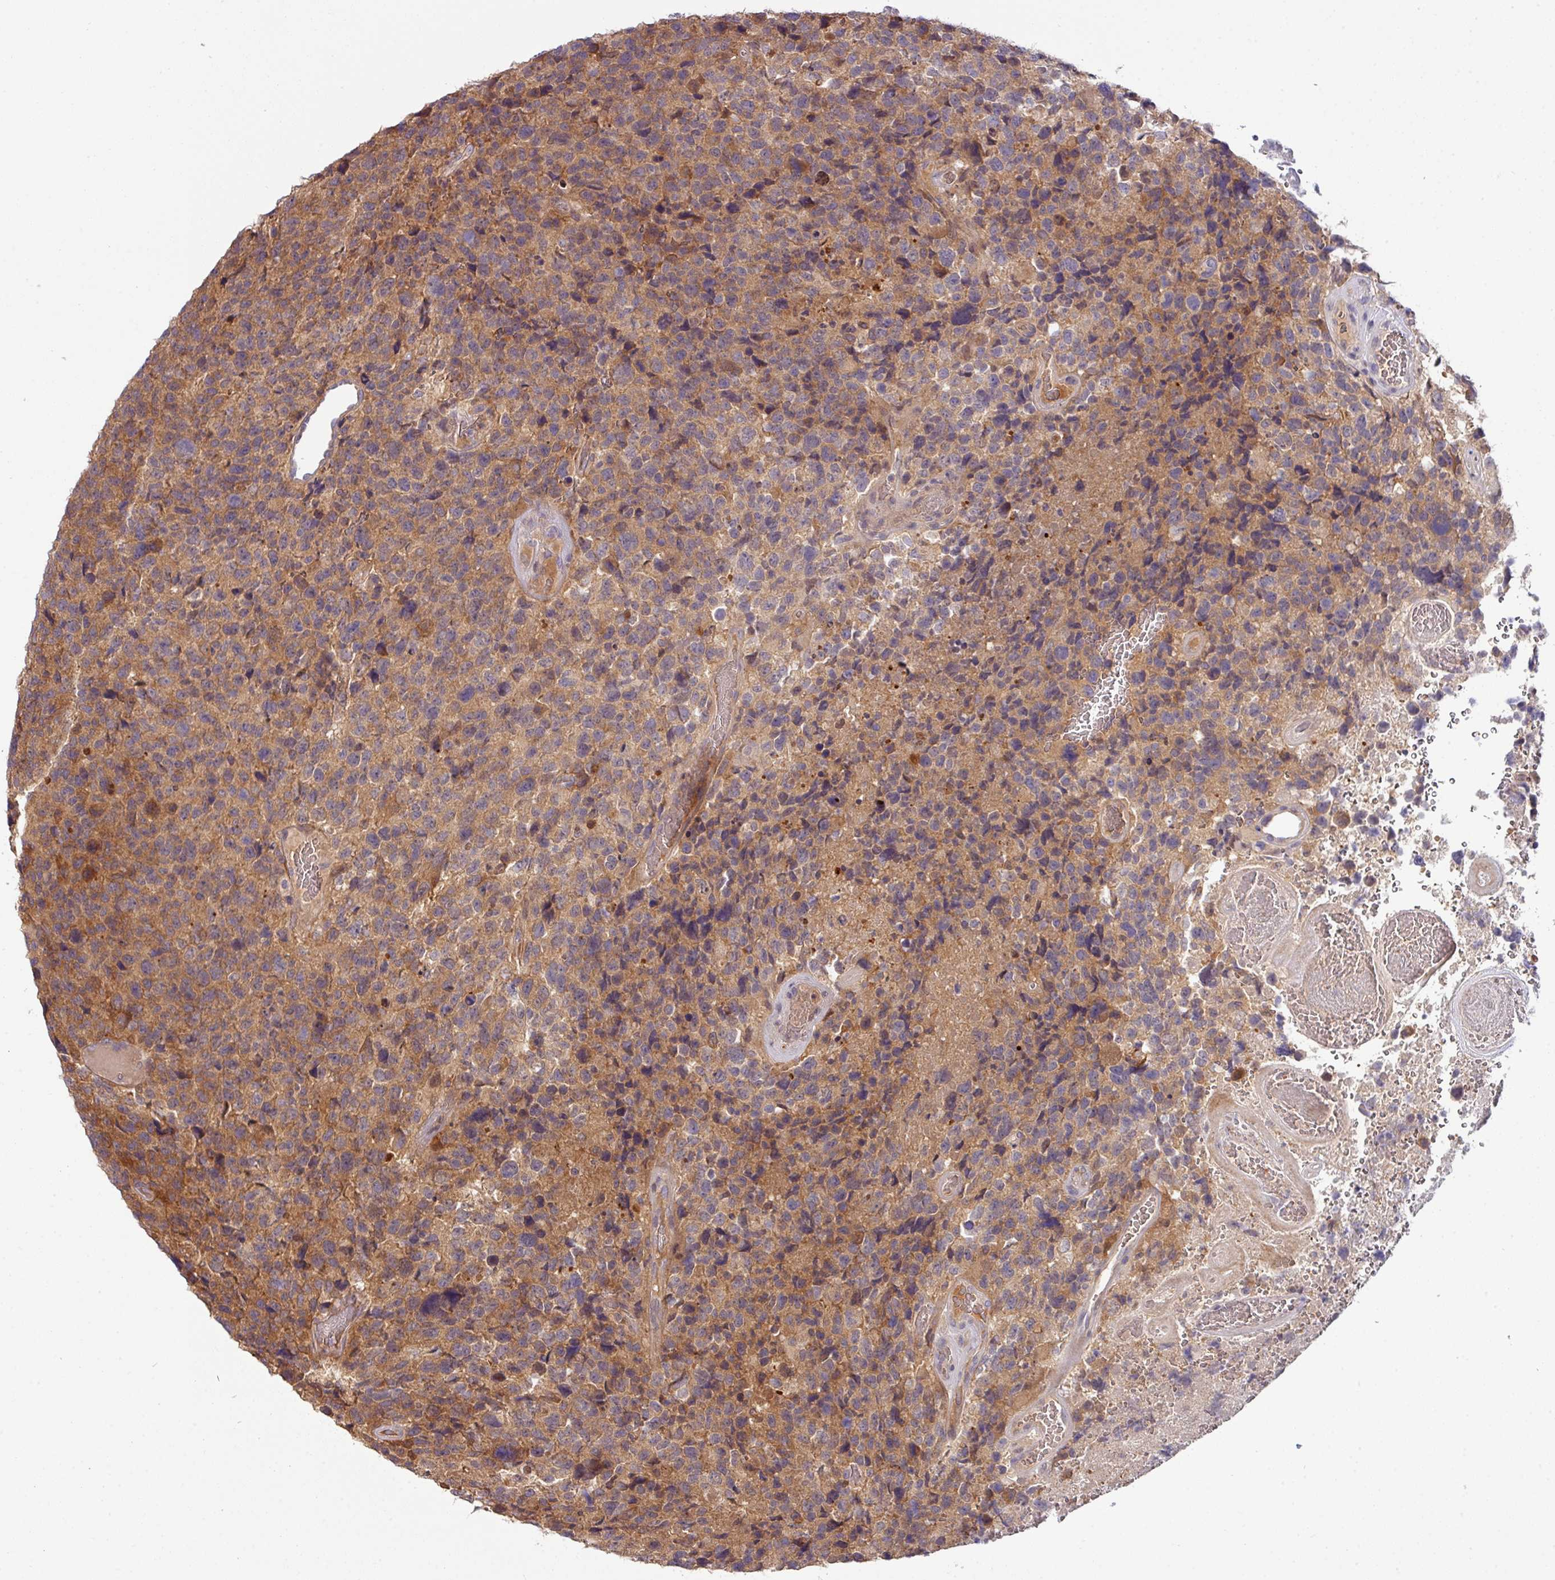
{"staining": {"intensity": "moderate", "quantity": "25%-75%", "location": "cytoplasmic/membranous"}, "tissue": "glioma", "cell_type": "Tumor cells", "image_type": "cancer", "snomed": [{"axis": "morphology", "description": "Glioma, malignant, High grade"}, {"axis": "topography", "description": "Brain"}], "caption": "The image shows staining of glioma, revealing moderate cytoplasmic/membranous protein expression (brown color) within tumor cells.", "gene": "SLAMF6", "patient": {"sex": "male", "age": 69}}